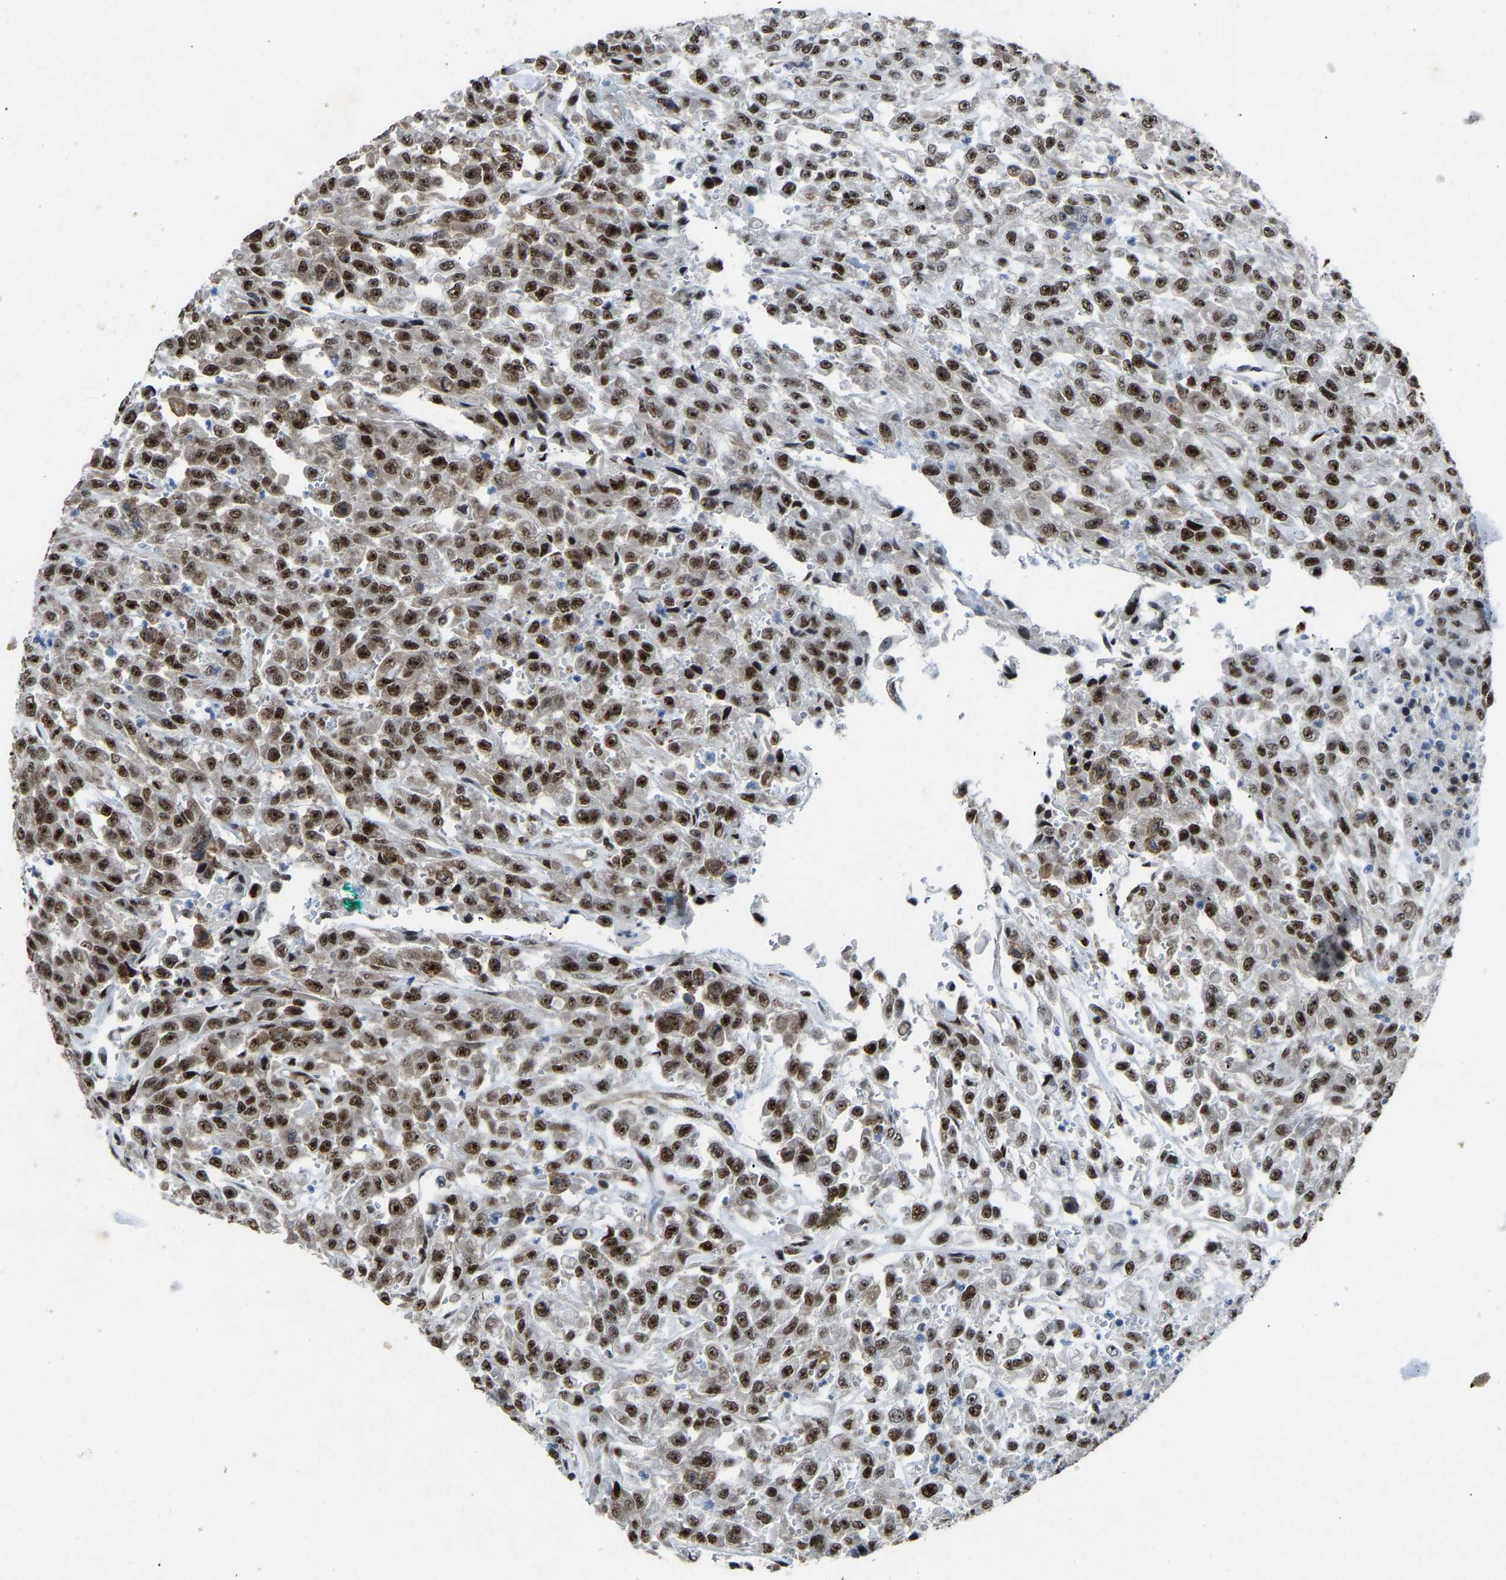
{"staining": {"intensity": "strong", "quantity": ">75%", "location": "nuclear"}, "tissue": "urothelial cancer", "cell_type": "Tumor cells", "image_type": "cancer", "snomed": [{"axis": "morphology", "description": "Urothelial carcinoma, High grade"}, {"axis": "topography", "description": "Urinary bladder"}], "caption": "Protein staining of urothelial carcinoma (high-grade) tissue shows strong nuclear positivity in approximately >75% of tumor cells.", "gene": "DDX5", "patient": {"sex": "male", "age": 46}}